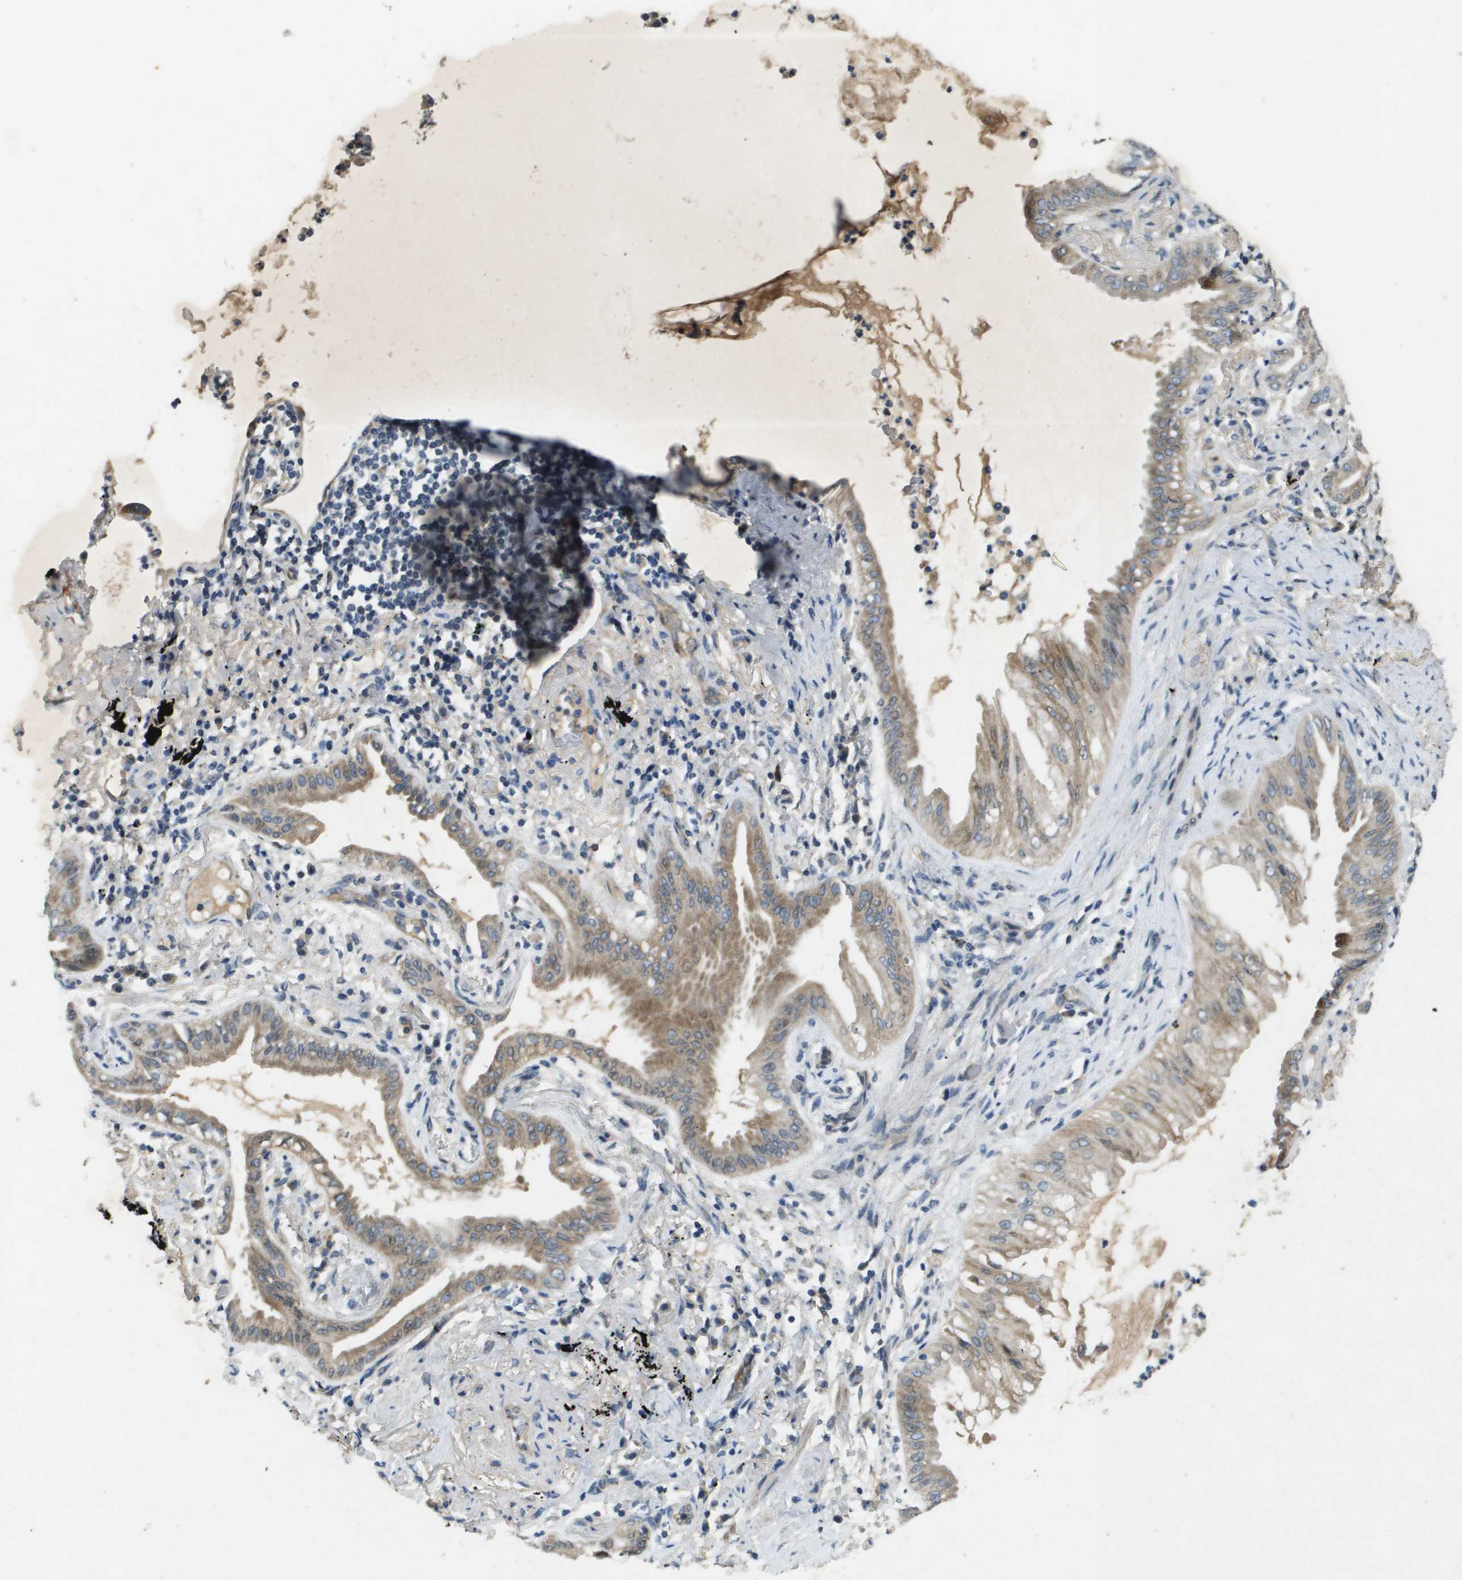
{"staining": {"intensity": "moderate", "quantity": ">75%", "location": "cytoplasmic/membranous"}, "tissue": "lung cancer", "cell_type": "Tumor cells", "image_type": "cancer", "snomed": [{"axis": "morphology", "description": "Normal tissue, NOS"}, {"axis": "morphology", "description": "Adenocarcinoma, NOS"}, {"axis": "topography", "description": "Bronchus"}, {"axis": "topography", "description": "Lung"}], "caption": "Adenocarcinoma (lung) stained for a protein reveals moderate cytoplasmic/membranous positivity in tumor cells.", "gene": "PGAP3", "patient": {"sex": "female", "age": 70}}